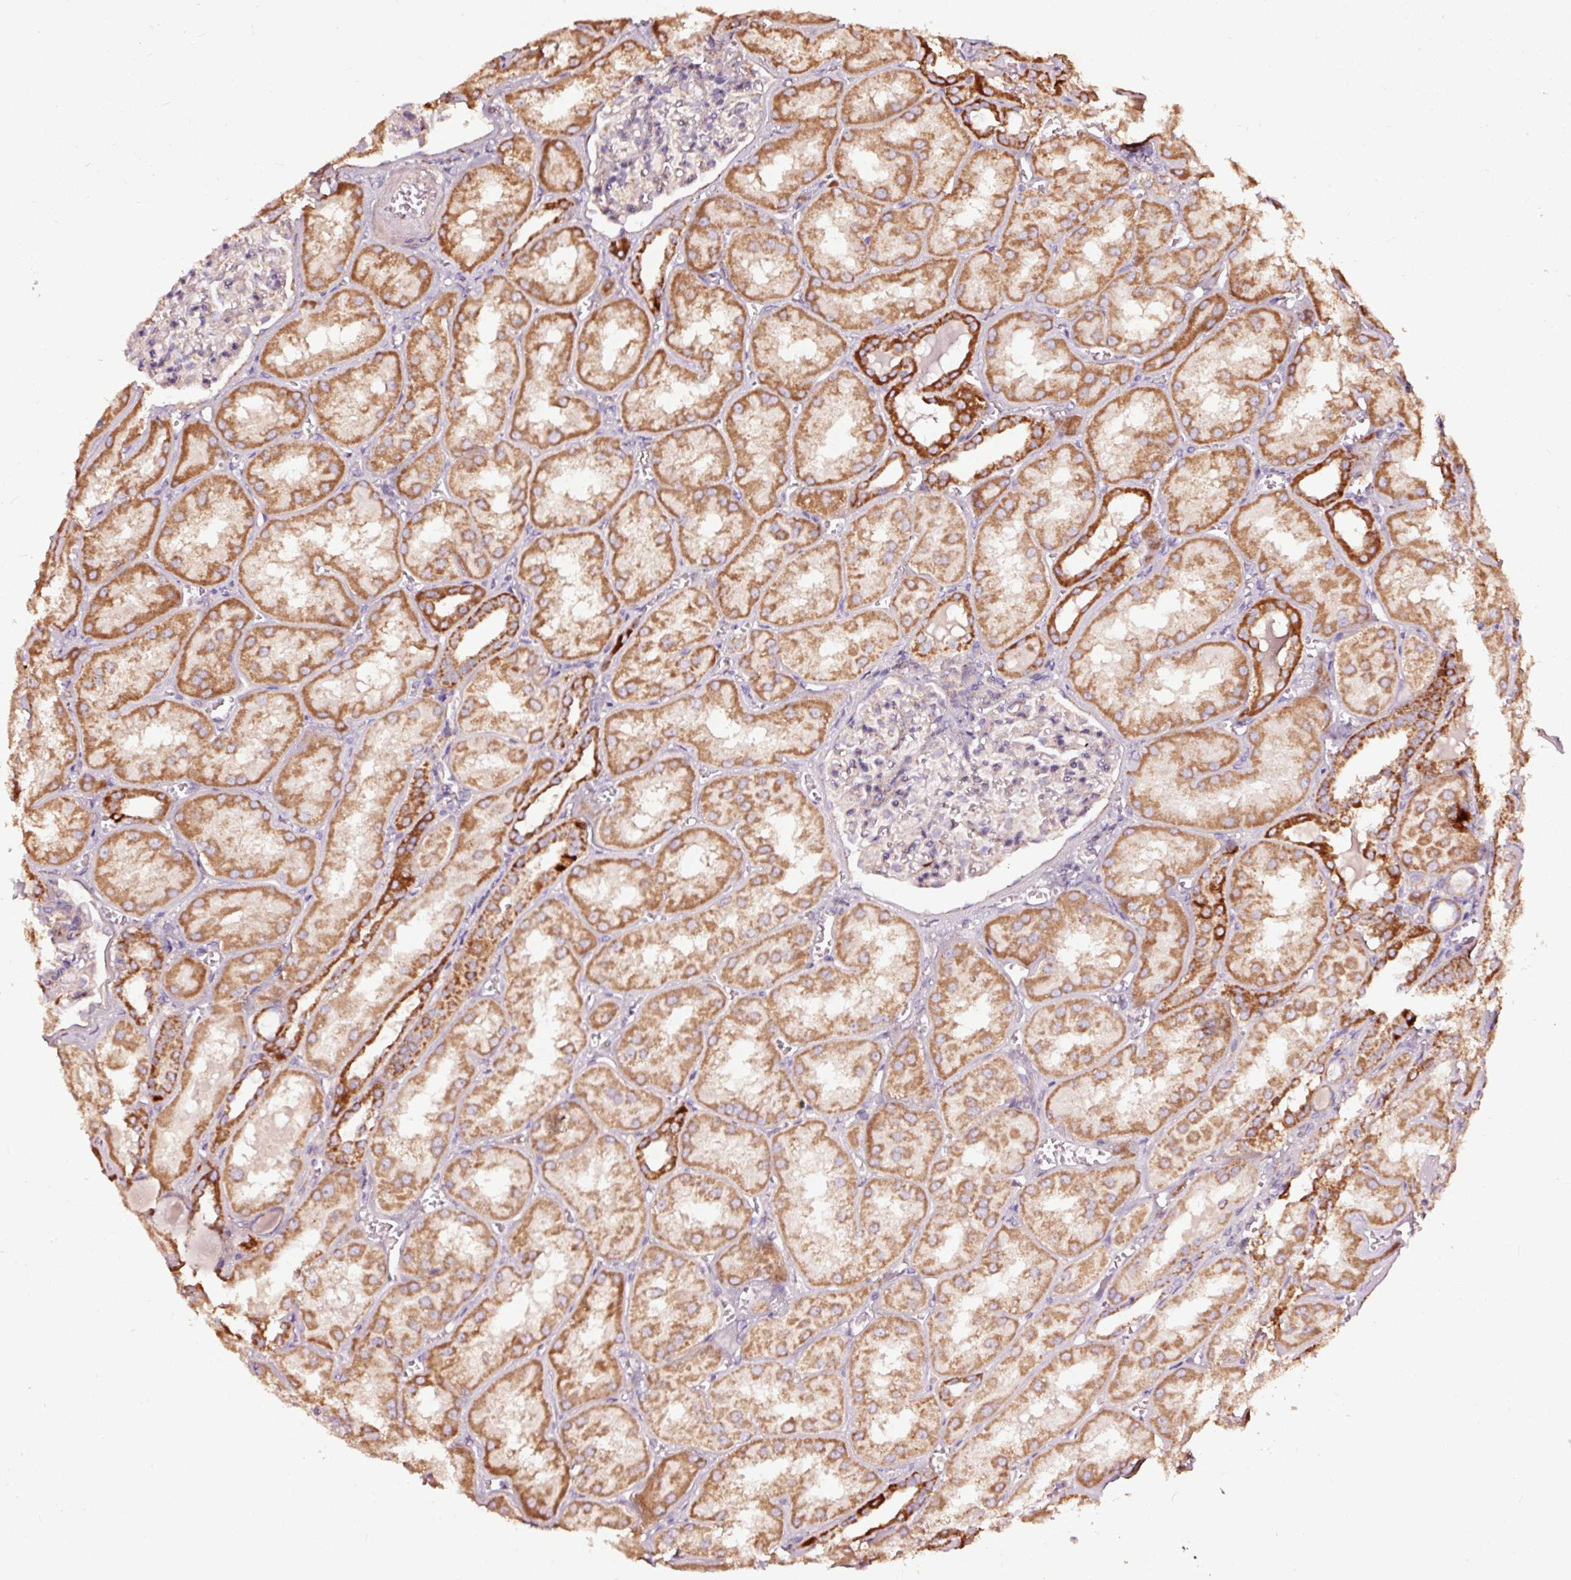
{"staining": {"intensity": "moderate", "quantity": "<25%", "location": "cytoplasmic/membranous"}, "tissue": "kidney", "cell_type": "Cells in glomeruli", "image_type": "normal", "snomed": [{"axis": "morphology", "description": "Normal tissue, NOS"}, {"axis": "topography", "description": "Kidney"}], "caption": "Kidney stained with immunohistochemistry displays moderate cytoplasmic/membranous positivity in approximately <25% of cells in glomeruli.", "gene": "TPM1", "patient": {"sex": "male", "age": 61}}